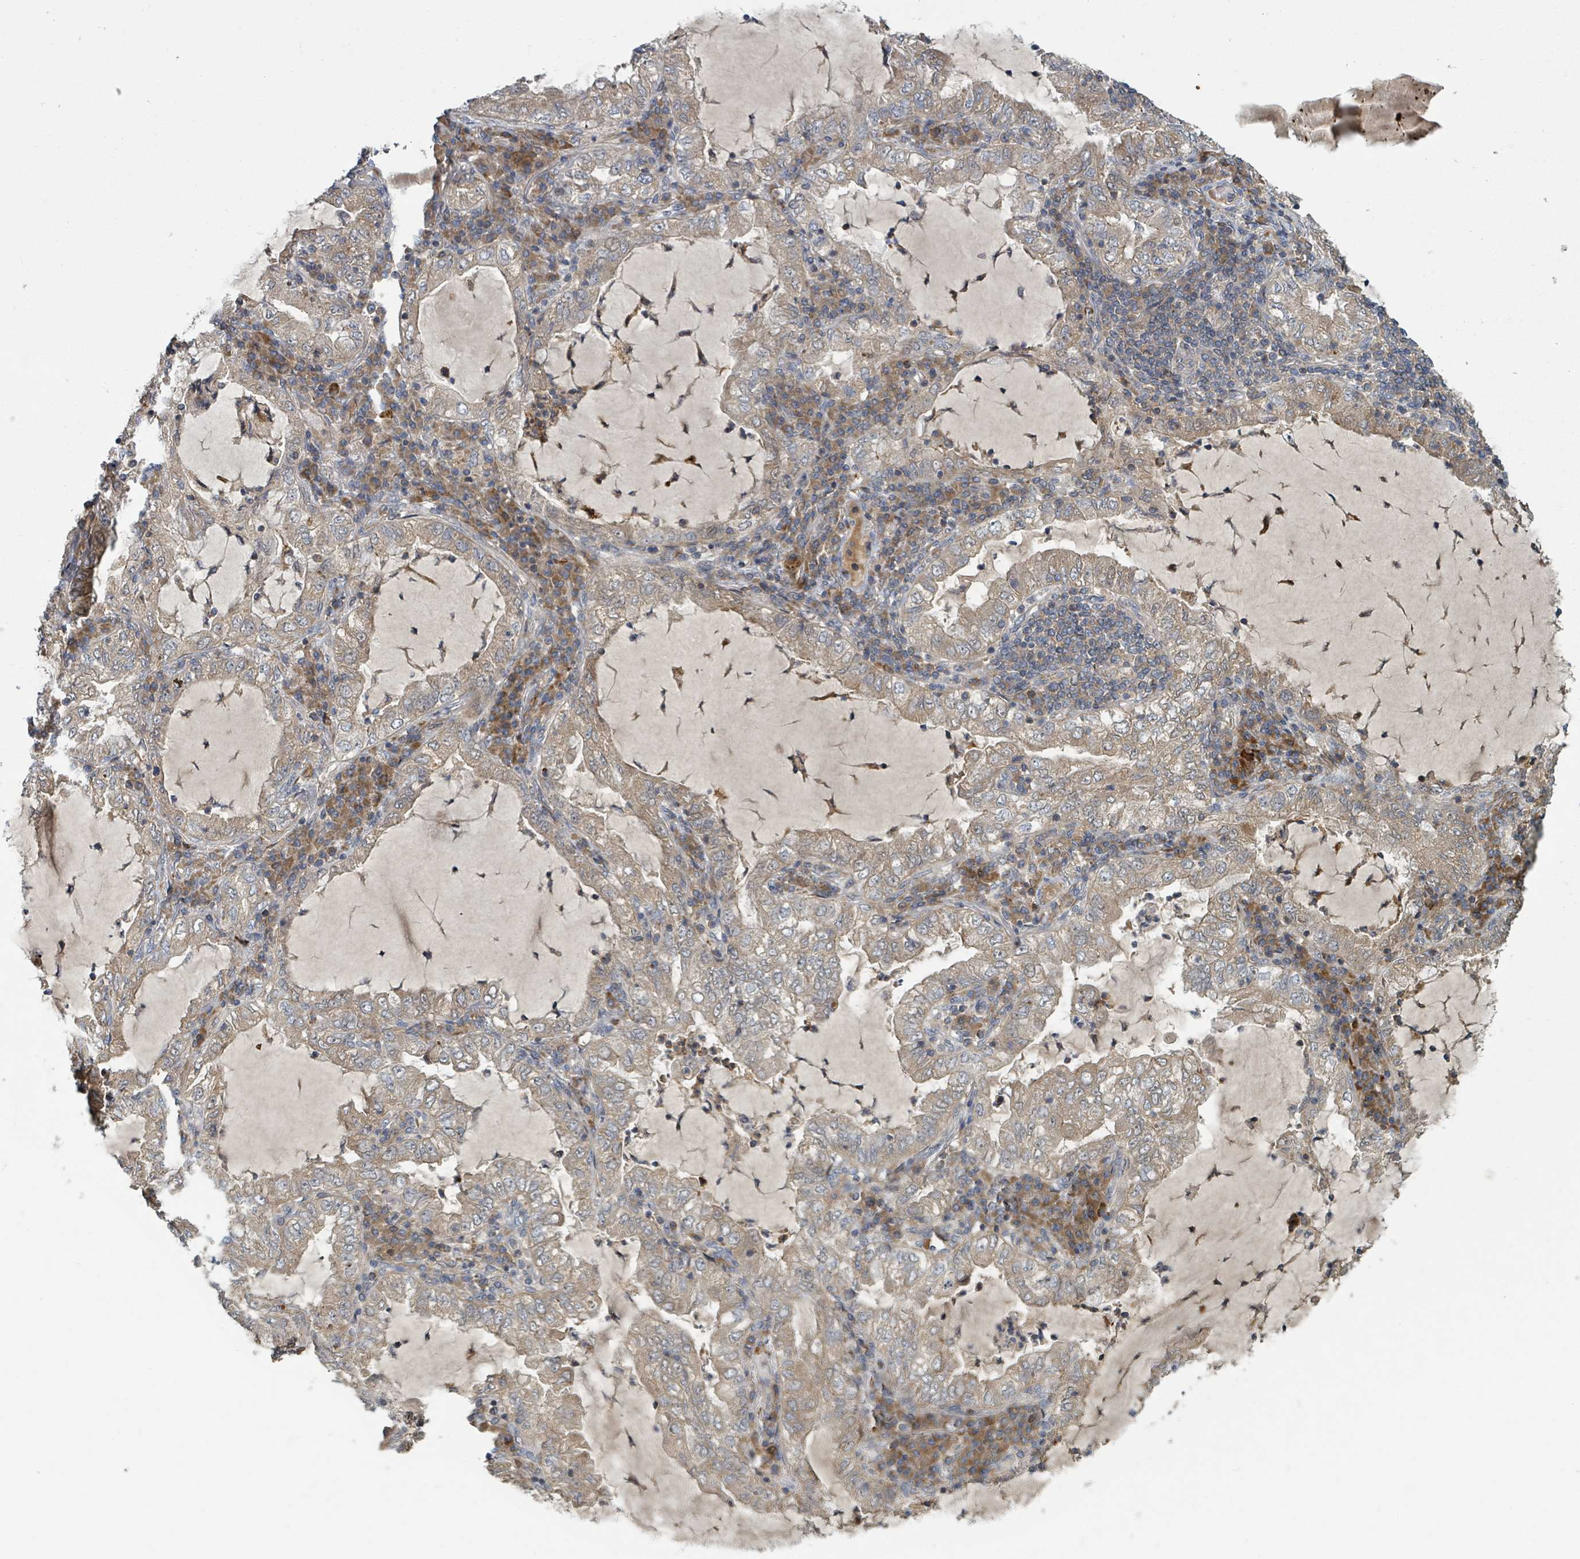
{"staining": {"intensity": "weak", "quantity": "25%-75%", "location": "cytoplasmic/membranous"}, "tissue": "lung cancer", "cell_type": "Tumor cells", "image_type": "cancer", "snomed": [{"axis": "morphology", "description": "Adenocarcinoma, NOS"}, {"axis": "topography", "description": "Lung"}], "caption": "Lung cancer (adenocarcinoma) tissue shows weak cytoplasmic/membranous positivity in approximately 25%-75% of tumor cells, visualized by immunohistochemistry.", "gene": "DPM1", "patient": {"sex": "female", "age": 73}}